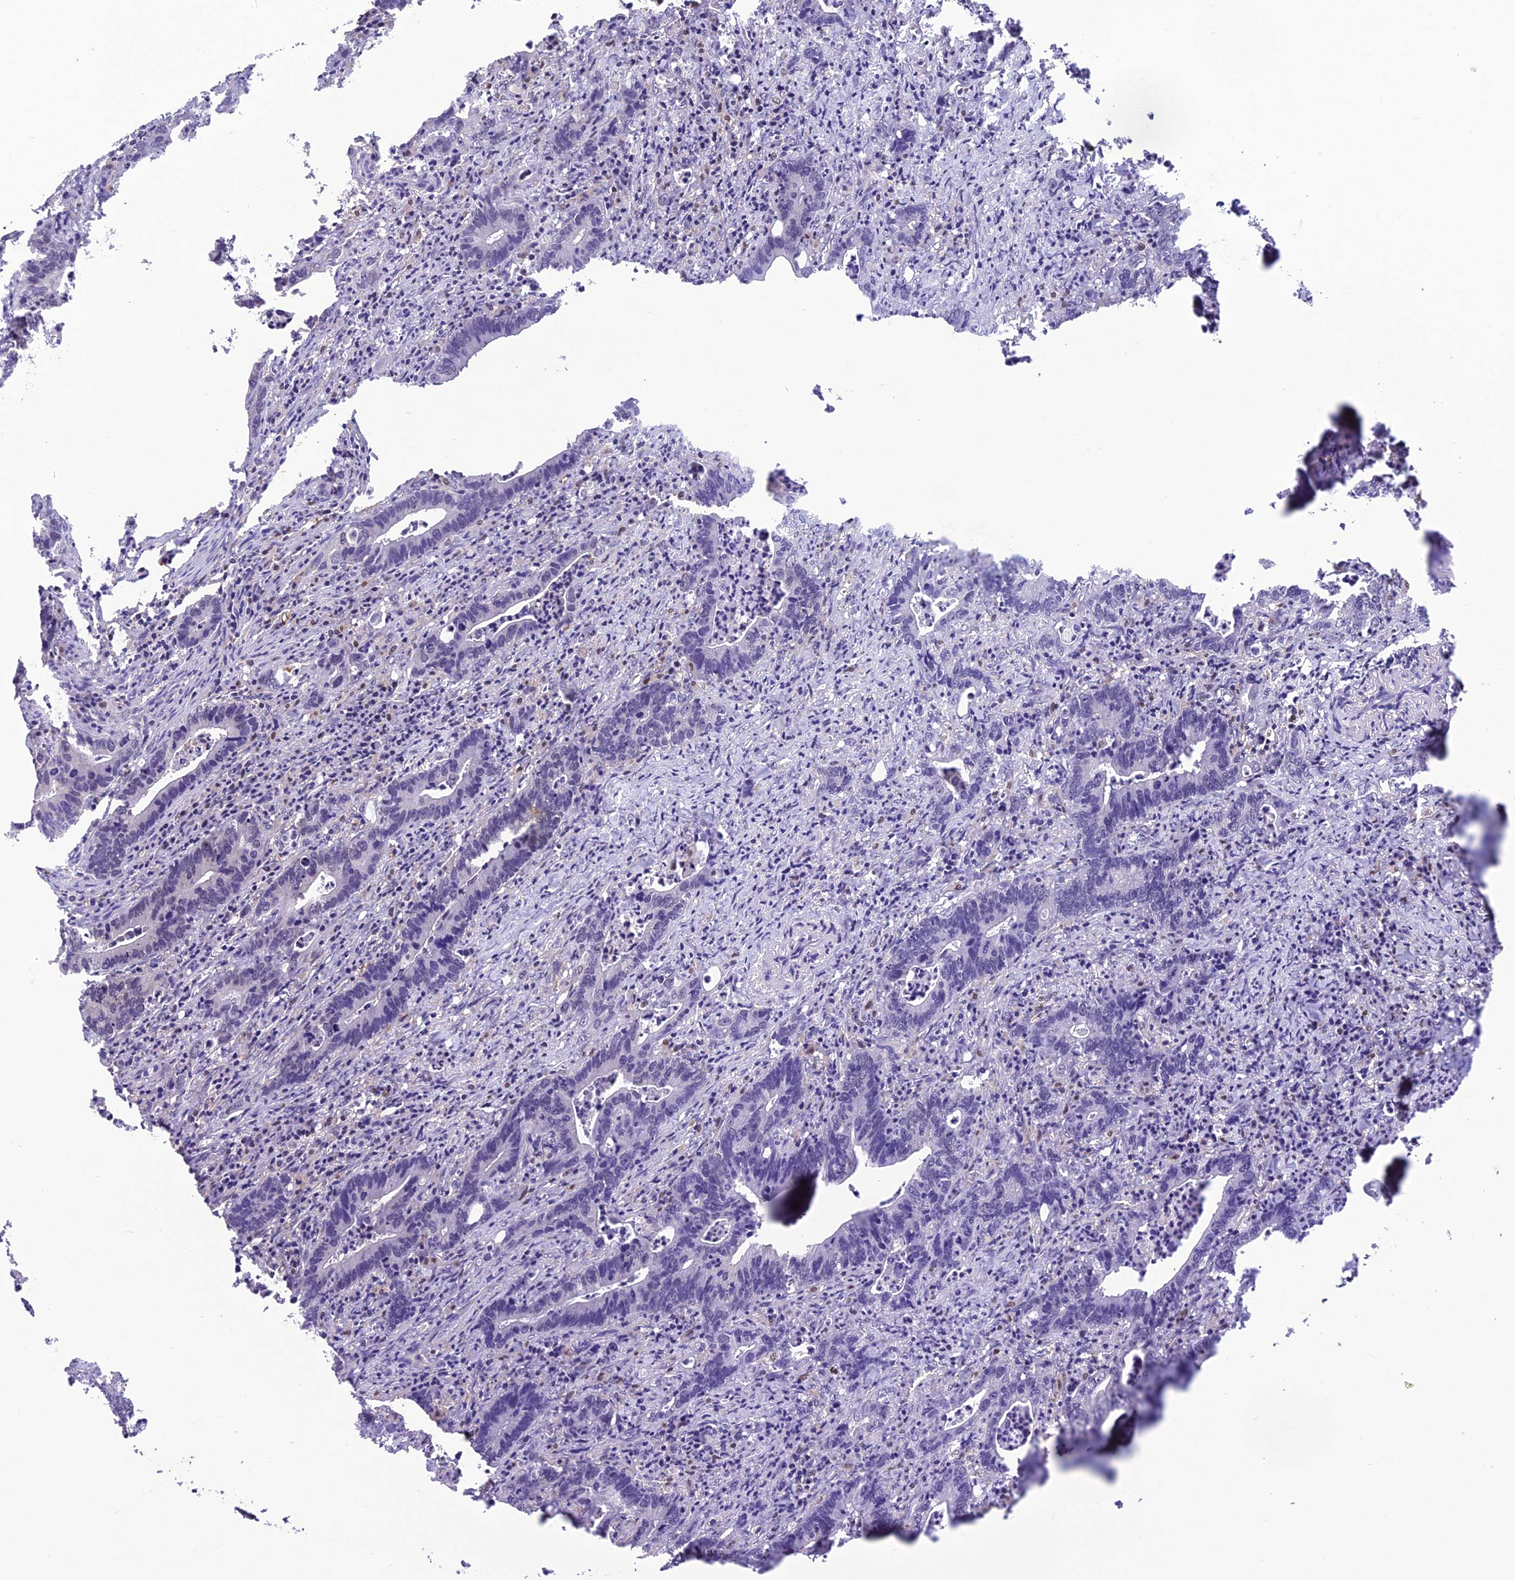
{"staining": {"intensity": "negative", "quantity": "none", "location": "none"}, "tissue": "colorectal cancer", "cell_type": "Tumor cells", "image_type": "cancer", "snomed": [{"axis": "morphology", "description": "Adenocarcinoma, NOS"}, {"axis": "topography", "description": "Colon"}], "caption": "High power microscopy micrograph of an IHC micrograph of colorectal cancer (adenocarcinoma), revealing no significant staining in tumor cells. Nuclei are stained in blue.", "gene": "MIS12", "patient": {"sex": "female", "age": 75}}